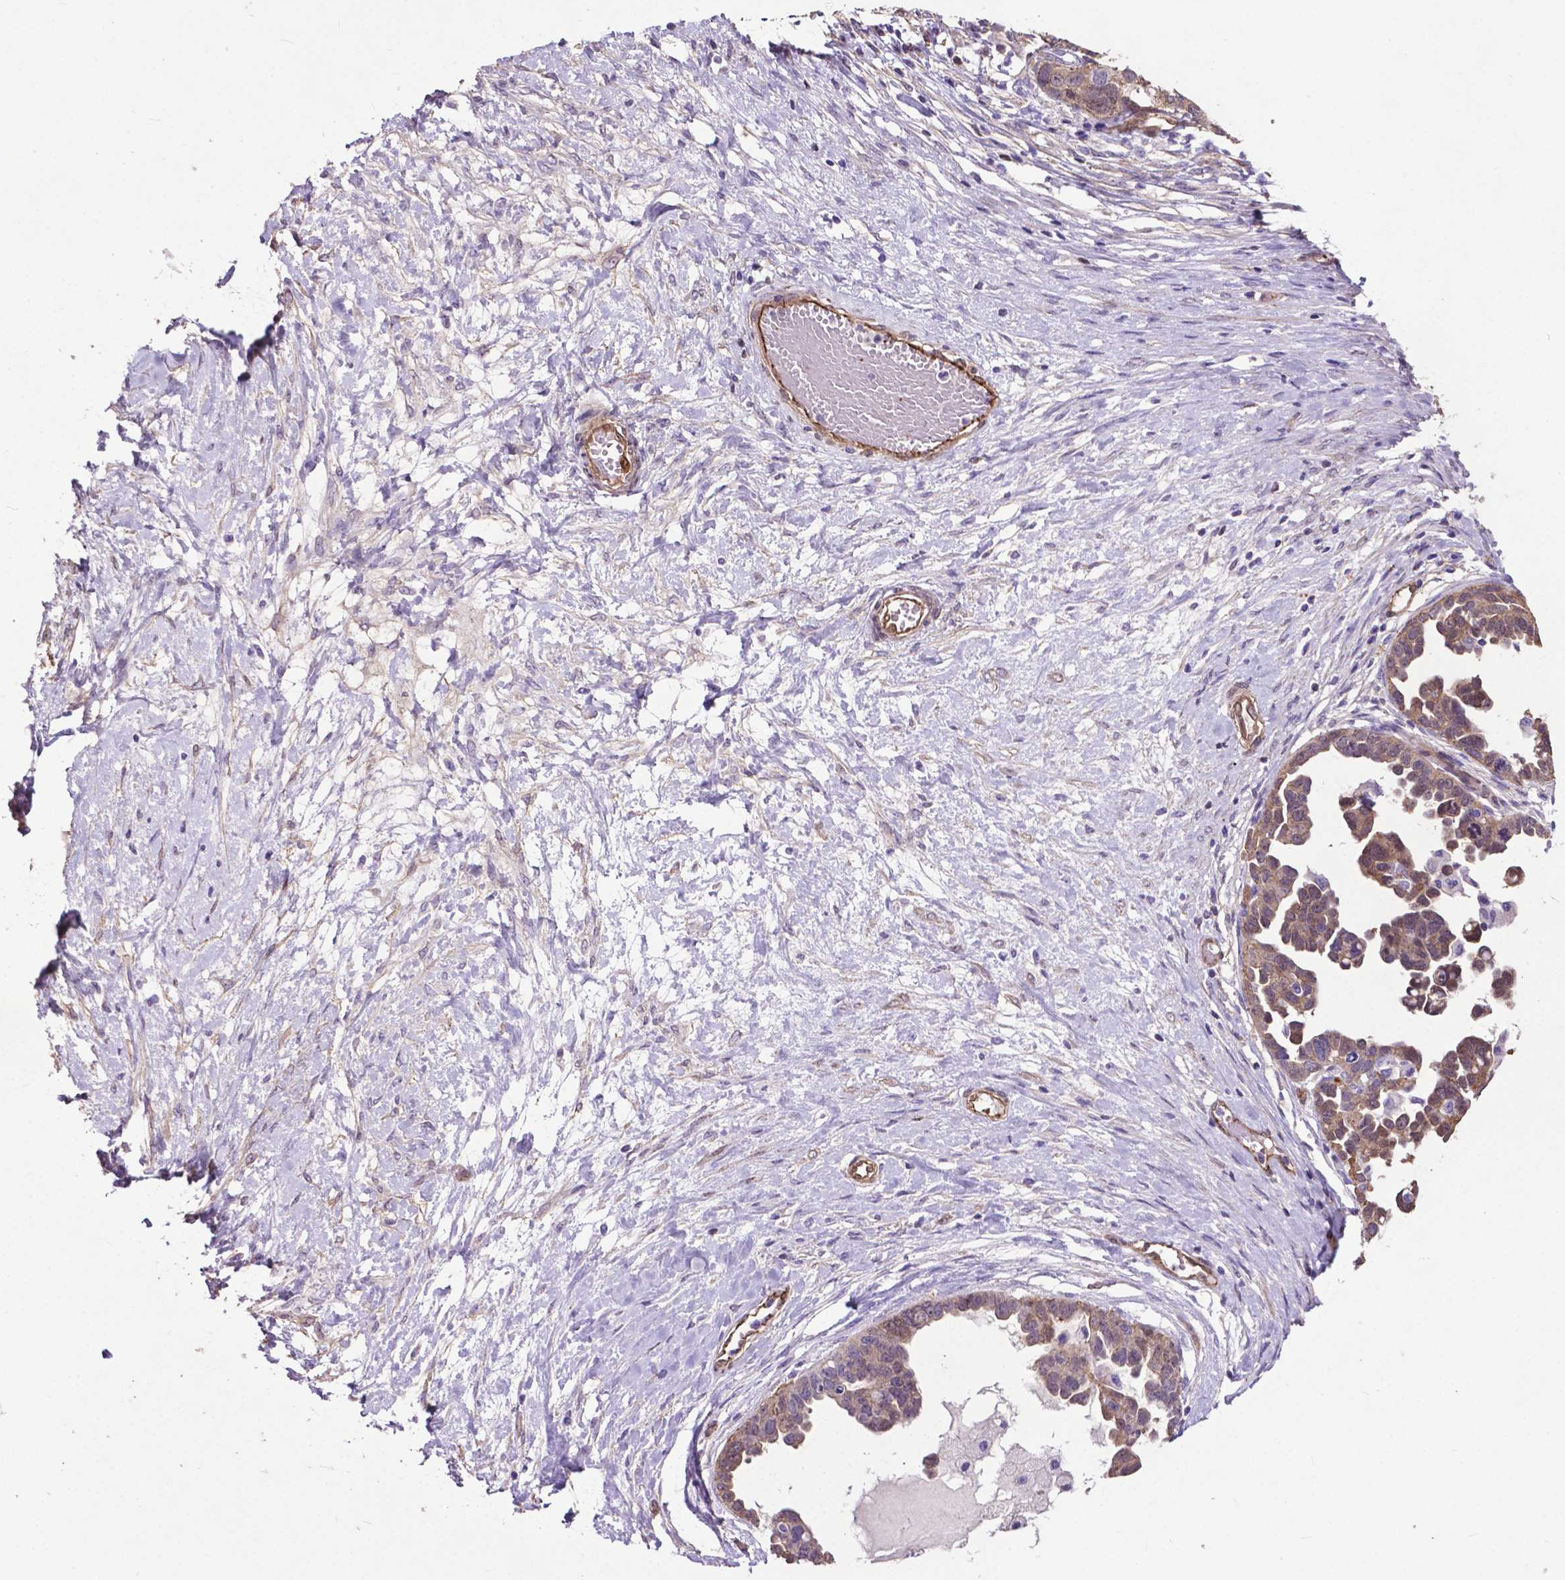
{"staining": {"intensity": "weak", "quantity": "25%-75%", "location": "cytoplasmic/membranous"}, "tissue": "ovarian cancer", "cell_type": "Tumor cells", "image_type": "cancer", "snomed": [{"axis": "morphology", "description": "Cystadenocarcinoma, serous, NOS"}, {"axis": "topography", "description": "Ovary"}], "caption": "Ovarian cancer (serous cystadenocarcinoma) stained with DAB immunohistochemistry exhibits low levels of weak cytoplasmic/membranous staining in approximately 25%-75% of tumor cells. The staining was performed using DAB (3,3'-diaminobenzidine) to visualize the protein expression in brown, while the nuclei were stained in blue with hematoxylin (Magnification: 20x).", "gene": "PDLIM1", "patient": {"sex": "female", "age": 54}}